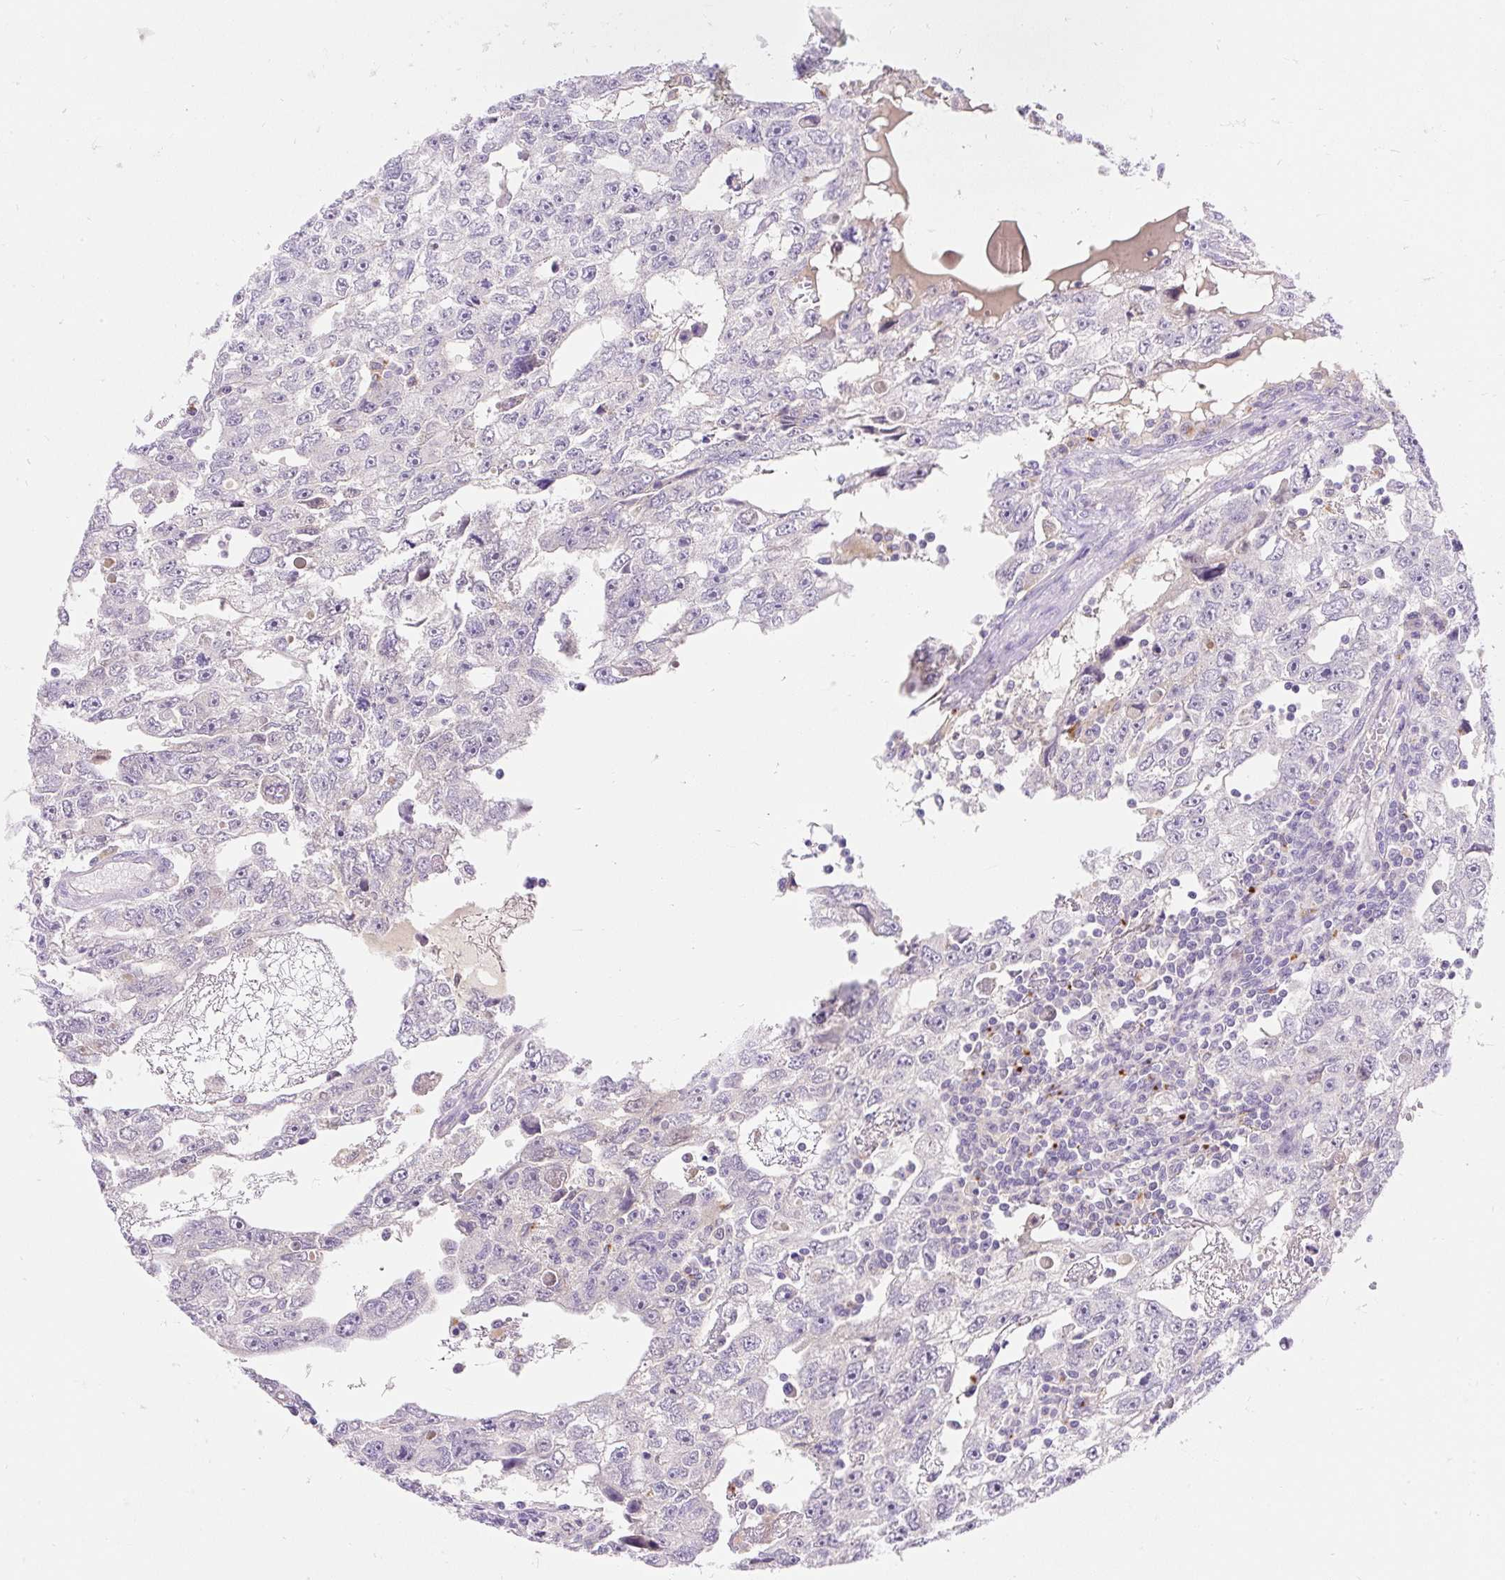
{"staining": {"intensity": "negative", "quantity": "none", "location": "none"}, "tissue": "testis cancer", "cell_type": "Tumor cells", "image_type": "cancer", "snomed": [{"axis": "morphology", "description": "Carcinoma, Embryonal, NOS"}, {"axis": "topography", "description": "Testis"}], "caption": "Tumor cells show no significant protein staining in testis embryonal carcinoma. (Stains: DAB (3,3'-diaminobenzidine) immunohistochemistry with hematoxylin counter stain, Microscopy: brightfield microscopy at high magnification).", "gene": "TMEM150C", "patient": {"sex": "male", "age": 20}}